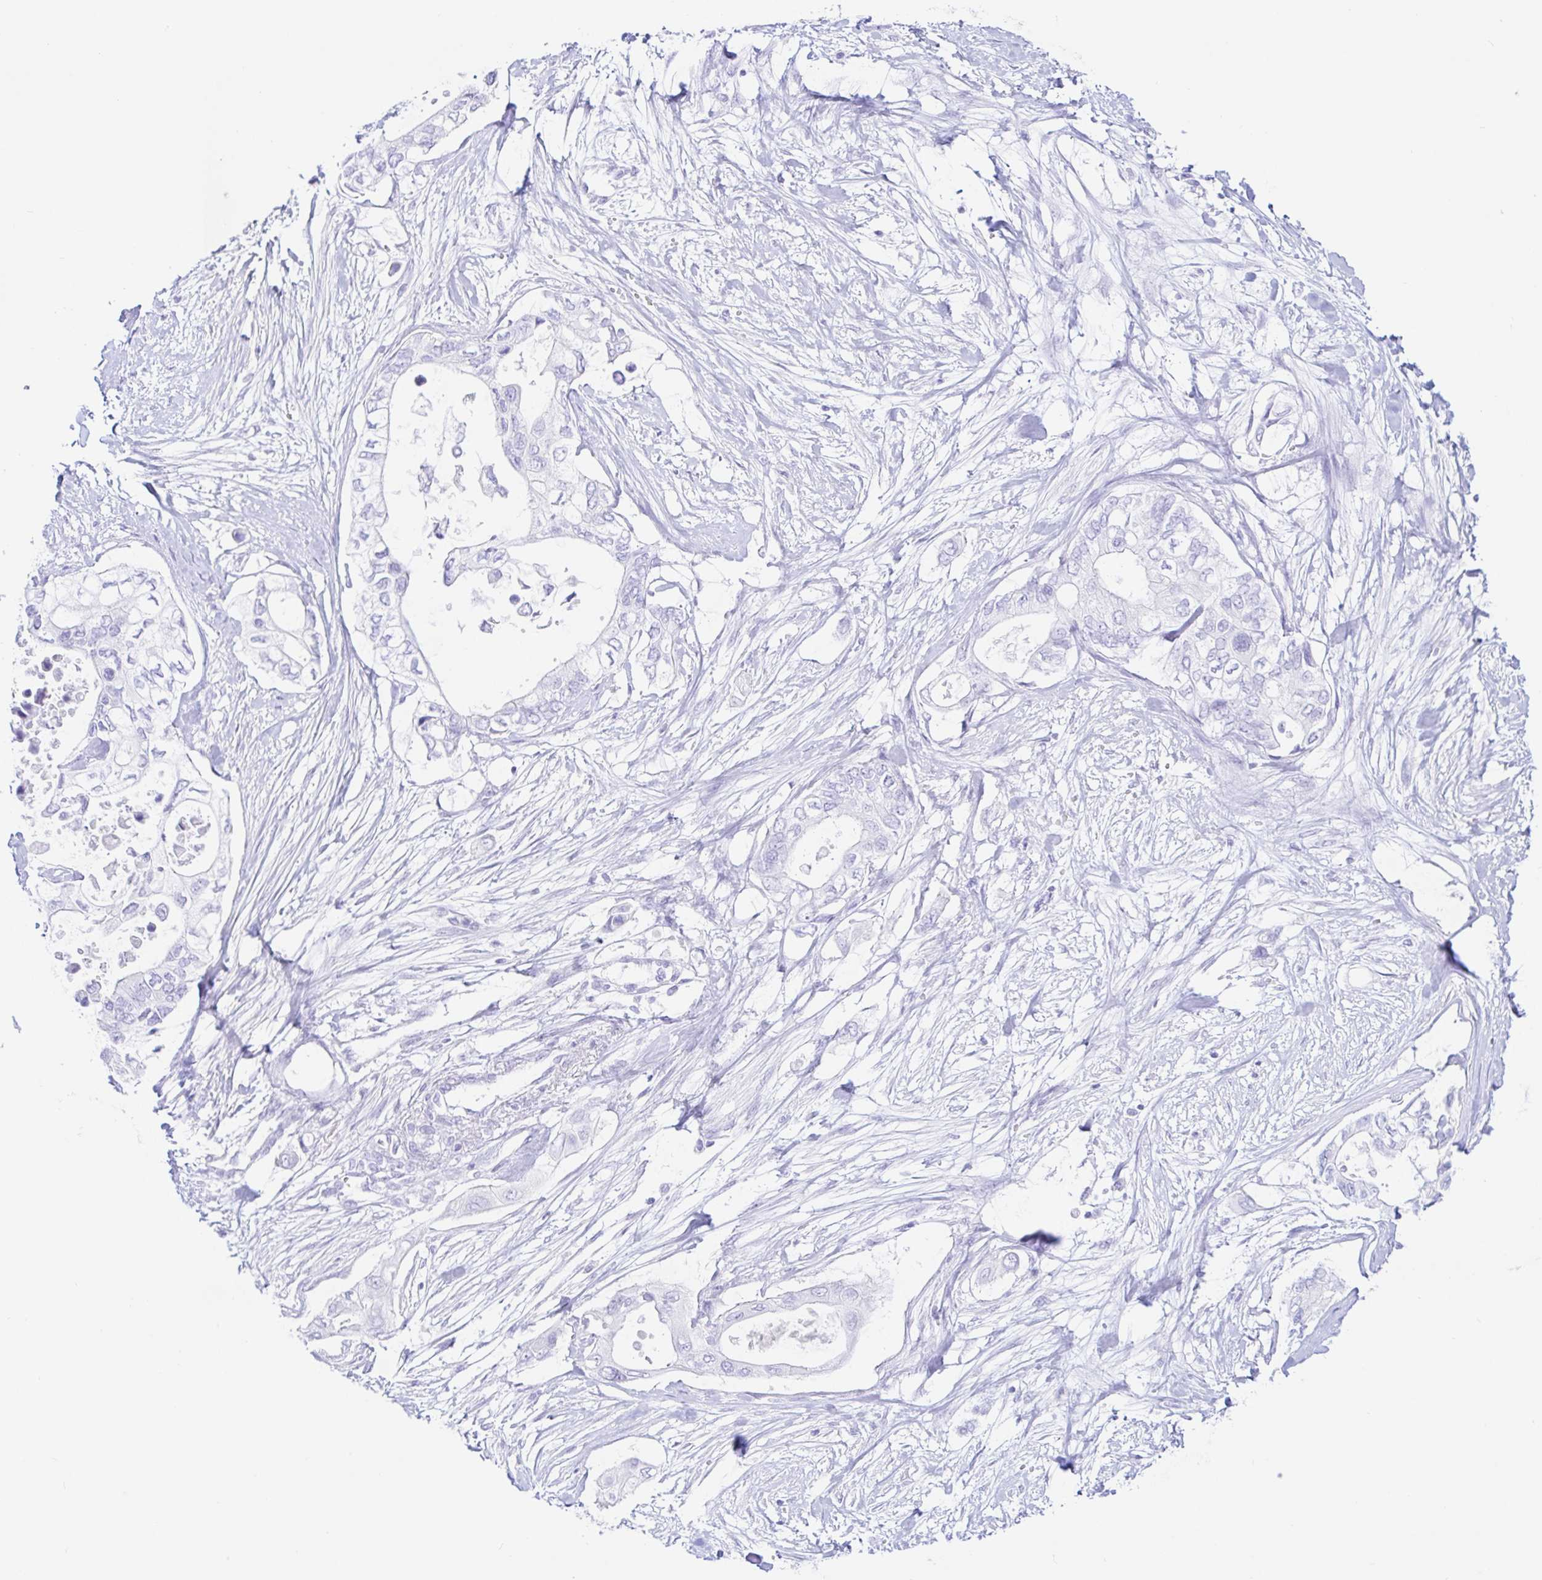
{"staining": {"intensity": "negative", "quantity": "none", "location": "none"}, "tissue": "pancreatic cancer", "cell_type": "Tumor cells", "image_type": "cancer", "snomed": [{"axis": "morphology", "description": "Adenocarcinoma, NOS"}, {"axis": "topography", "description": "Pancreas"}], "caption": "Immunohistochemistry image of pancreatic adenocarcinoma stained for a protein (brown), which demonstrates no expression in tumor cells.", "gene": "PAX8", "patient": {"sex": "female", "age": 63}}